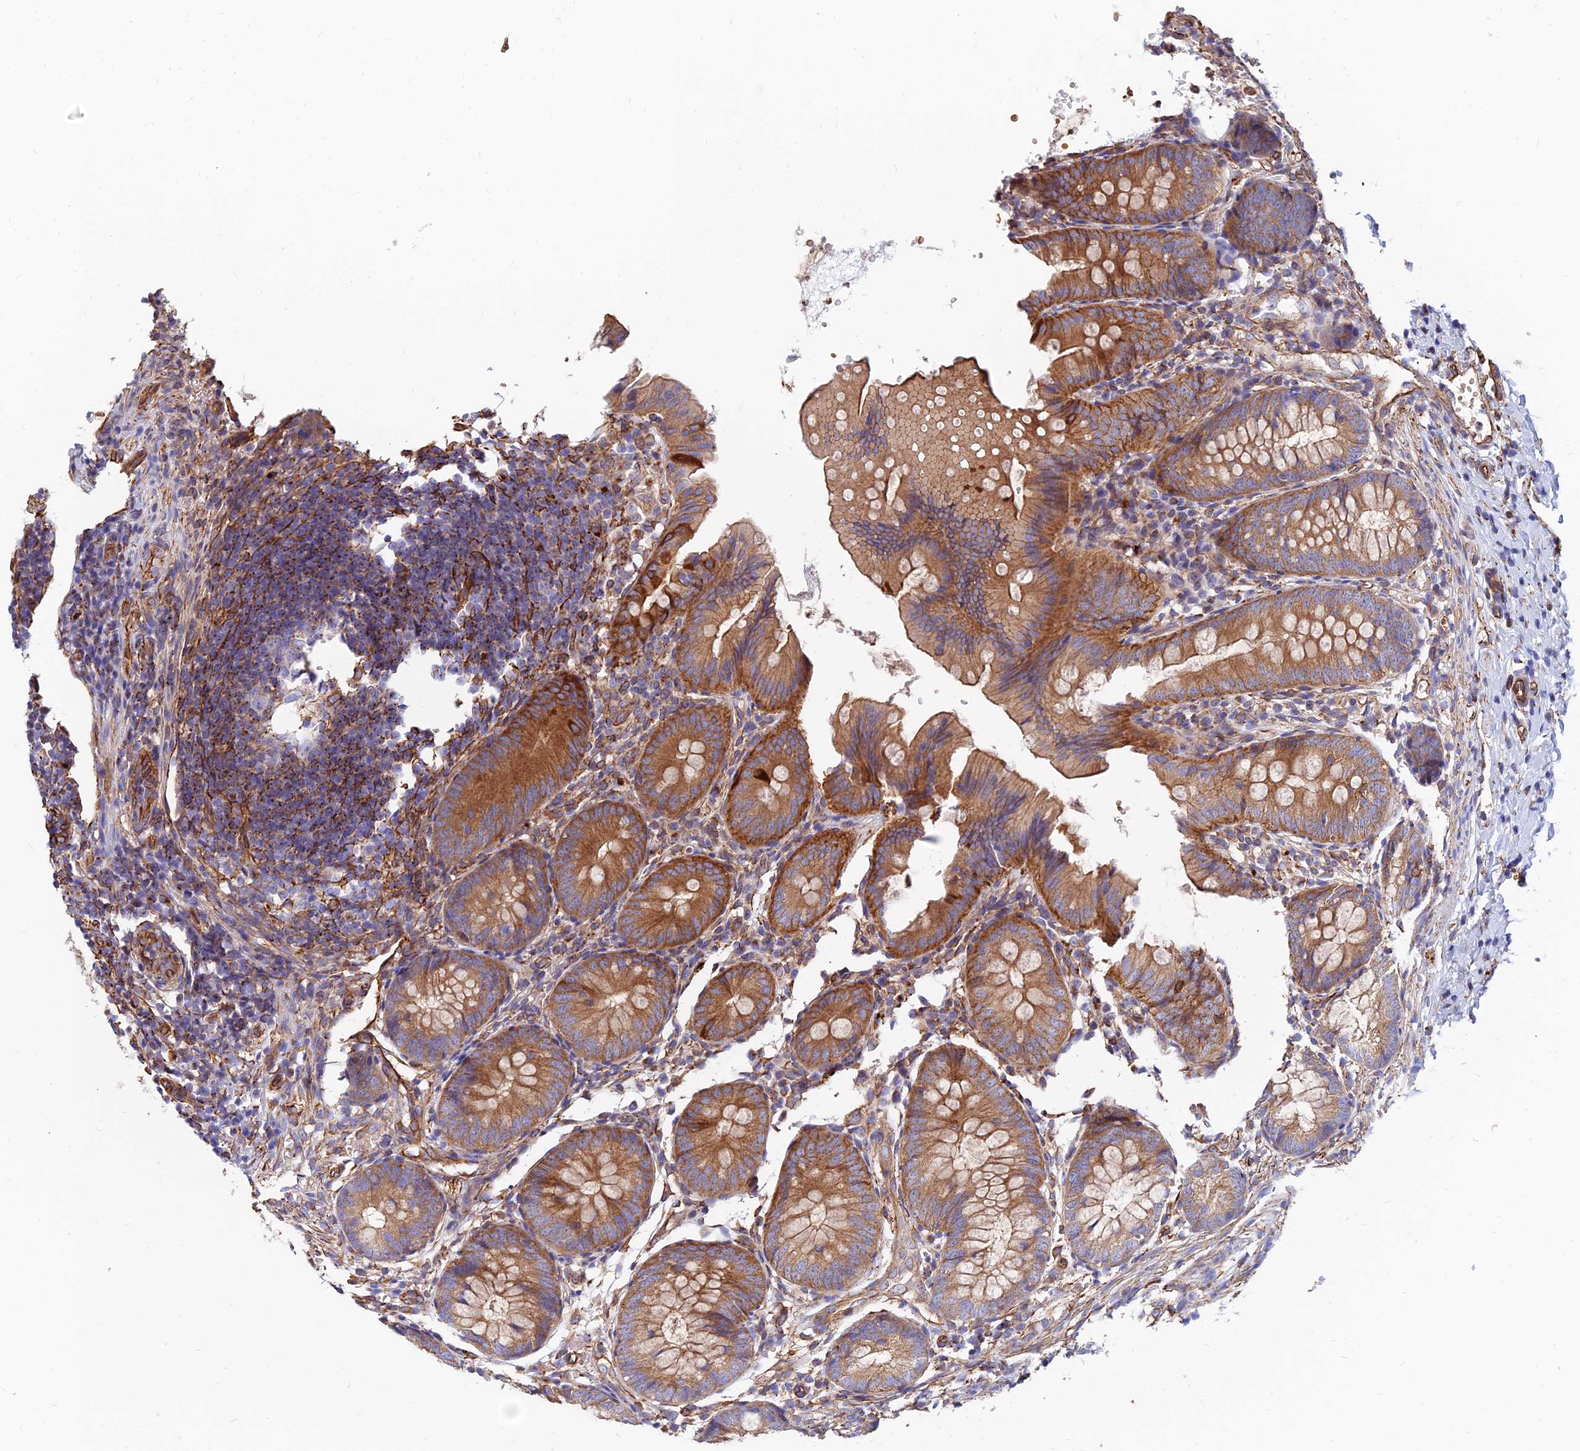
{"staining": {"intensity": "moderate", "quantity": ">75%", "location": "cytoplasmic/membranous"}, "tissue": "appendix", "cell_type": "Glandular cells", "image_type": "normal", "snomed": [{"axis": "morphology", "description": "Normal tissue, NOS"}, {"axis": "topography", "description": "Appendix"}], "caption": "Unremarkable appendix demonstrates moderate cytoplasmic/membranous staining in about >75% of glandular cells.", "gene": "CDK18", "patient": {"sex": "male", "age": 1}}